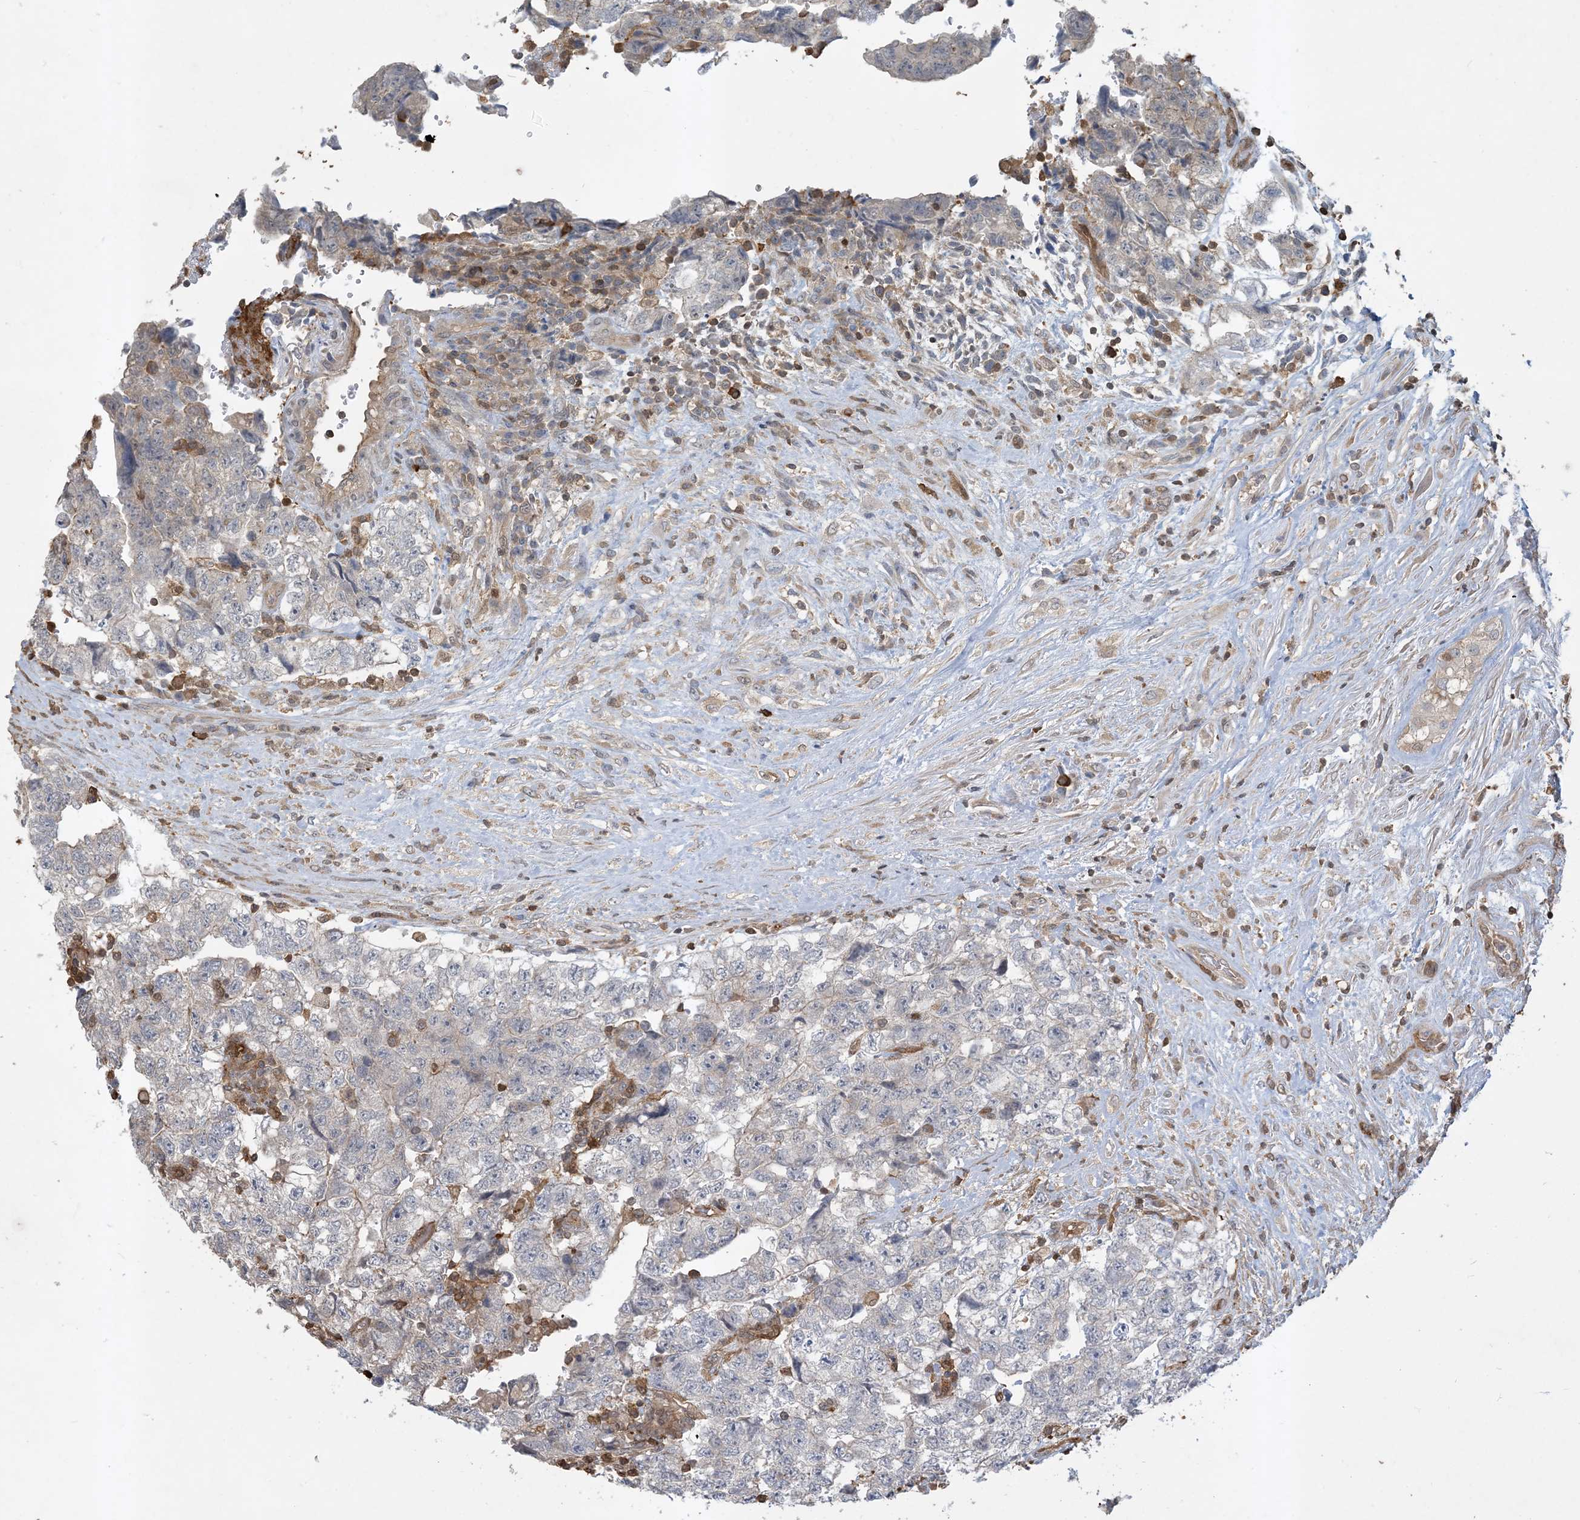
{"staining": {"intensity": "negative", "quantity": "none", "location": "none"}, "tissue": "testis cancer", "cell_type": "Tumor cells", "image_type": "cancer", "snomed": [{"axis": "morphology", "description": "Carcinoma, Embryonal, NOS"}, {"axis": "topography", "description": "Testis"}], "caption": "This micrograph is of testis embryonal carcinoma stained with immunohistochemistry to label a protein in brown with the nuclei are counter-stained blue. There is no positivity in tumor cells.", "gene": "TMSB4X", "patient": {"sex": "male", "age": 36}}